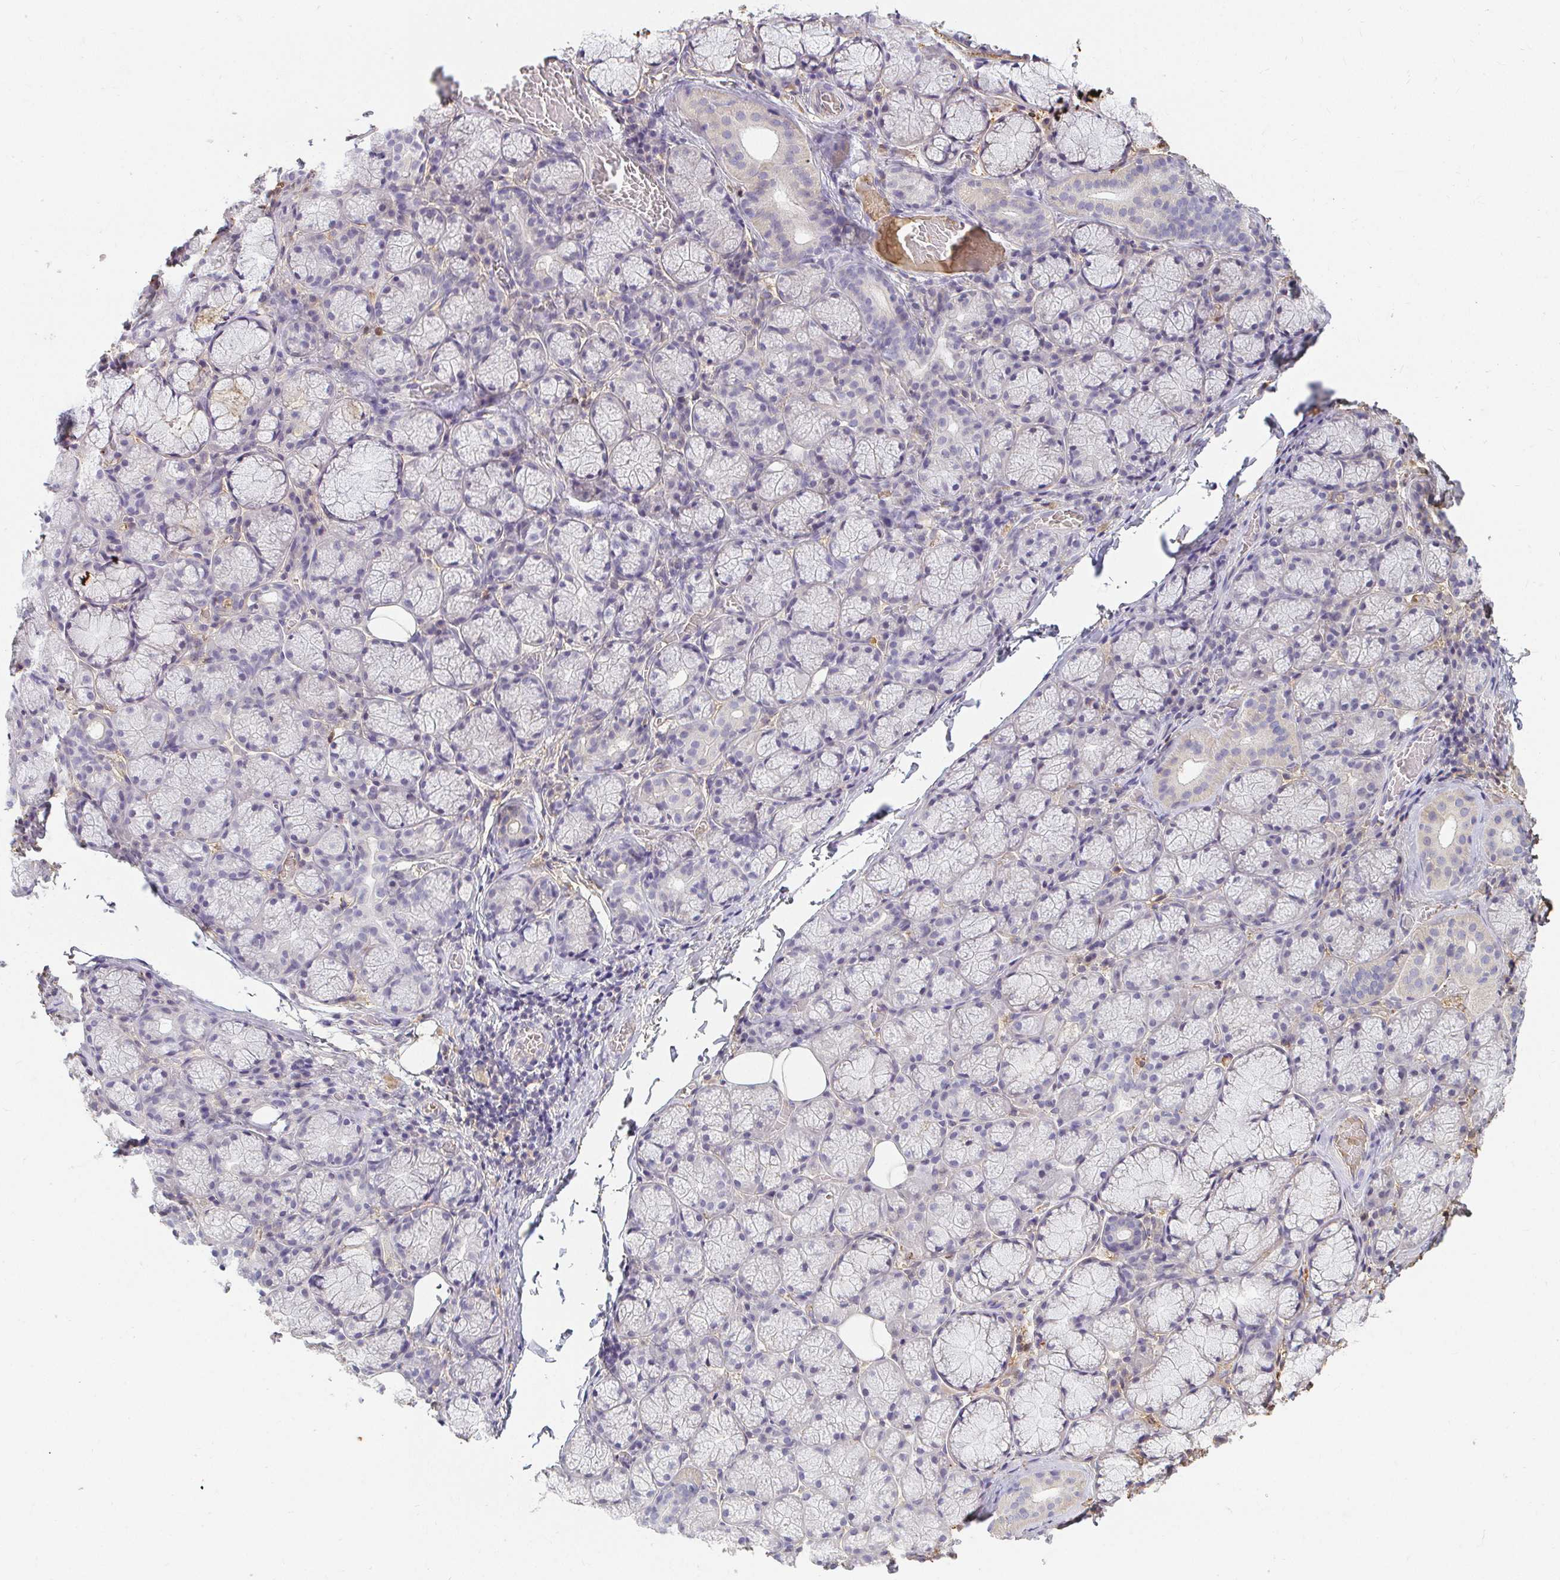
{"staining": {"intensity": "moderate", "quantity": "<25%", "location": "cytoplasmic/membranous"}, "tissue": "salivary gland", "cell_type": "Glandular cells", "image_type": "normal", "snomed": [{"axis": "morphology", "description": "Normal tissue, NOS"}, {"axis": "topography", "description": "Salivary gland"}], "caption": "Immunohistochemistry (IHC) staining of unremarkable salivary gland, which displays low levels of moderate cytoplasmic/membranous staining in approximately <25% of glandular cells indicating moderate cytoplasmic/membranous protein expression. The staining was performed using DAB (brown) for protein detection and nuclei were counterstained in hematoxylin (blue).", "gene": "LOXL4", "patient": {"sex": "female", "age": 24}}